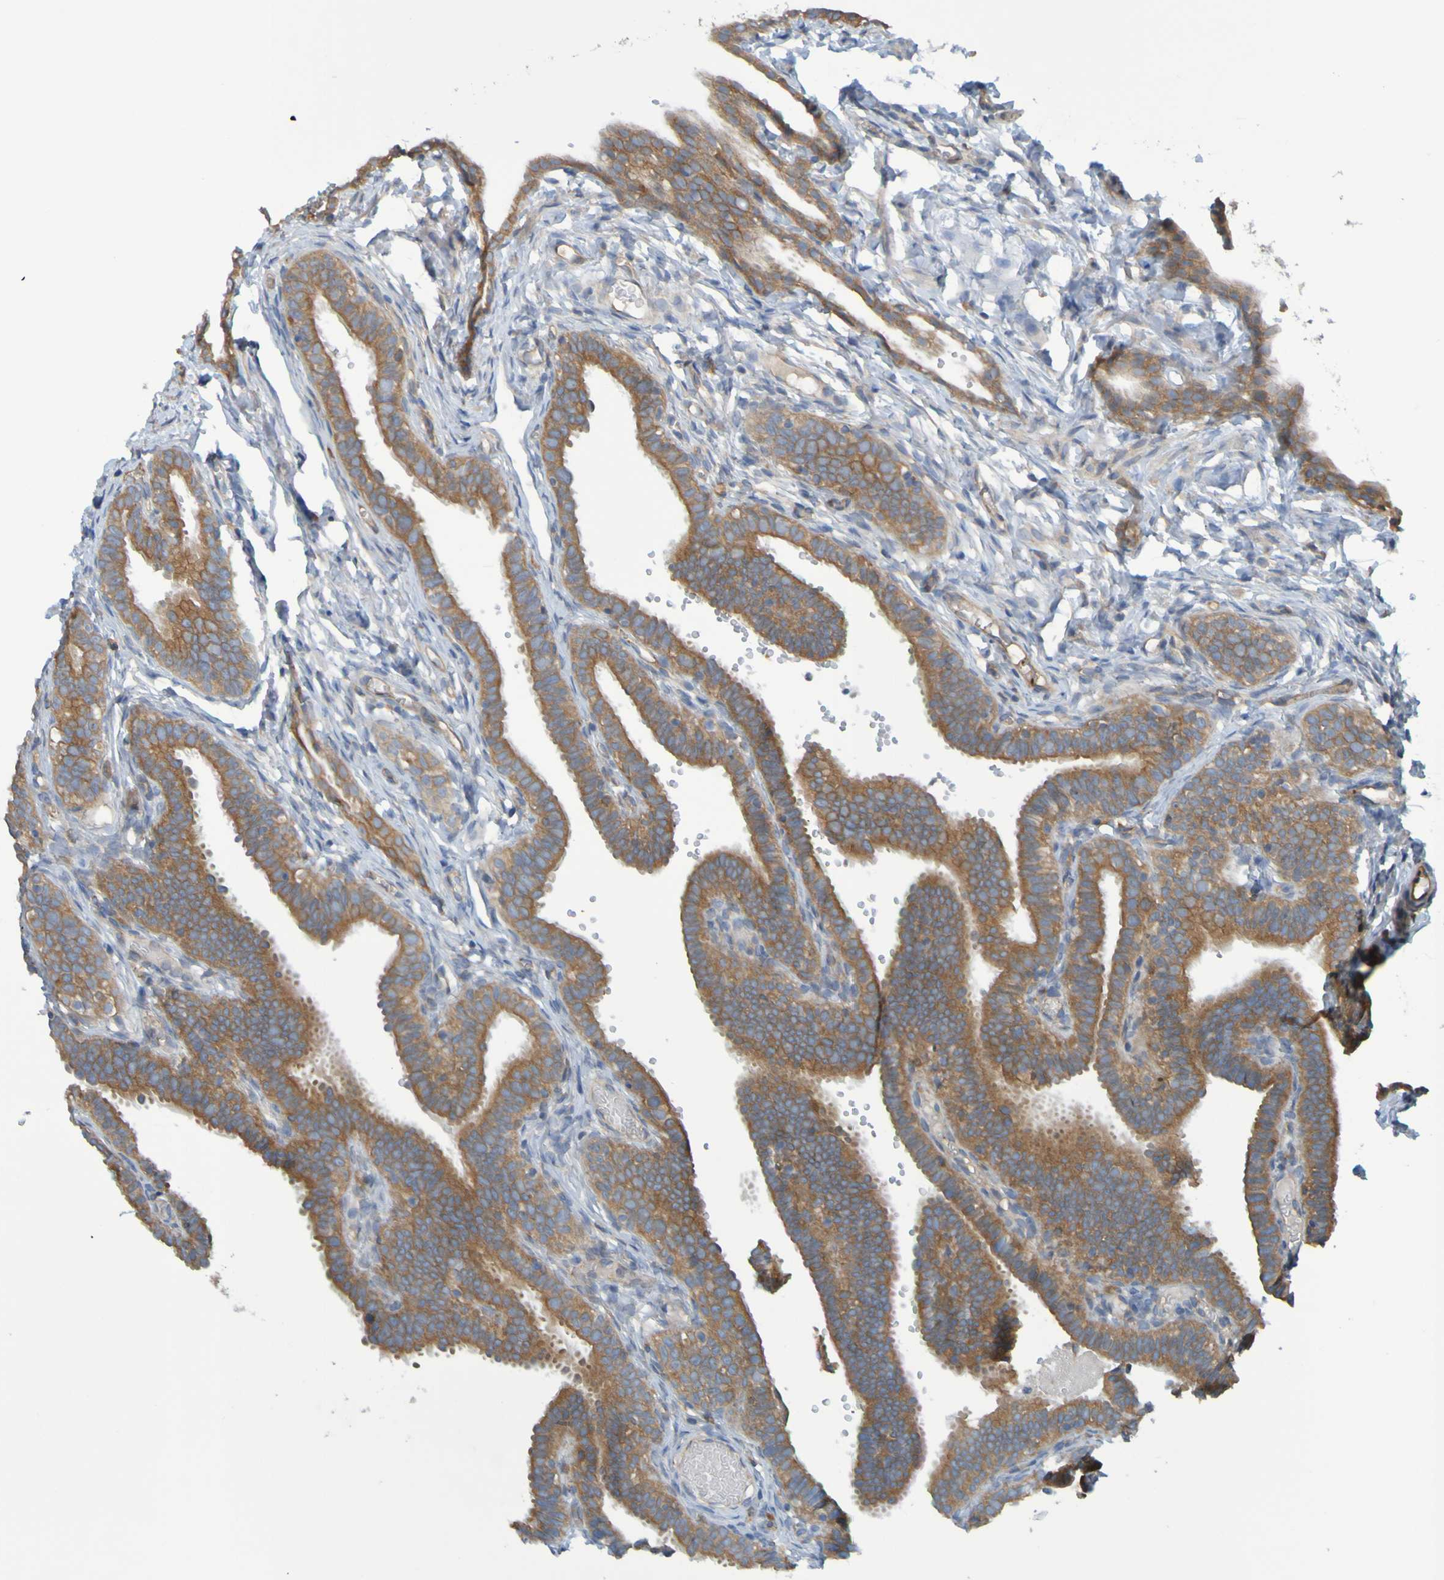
{"staining": {"intensity": "moderate", "quantity": ">75%", "location": "cytoplasmic/membranous"}, "tissue": "fallopian tube", "cell_type": "Glandular cells", "image_type": "normal", "snomed": [{"axis": "morphology", "description": "Normal tissue, NOS"}, {"axis": "topography", "description": "Fallopian tube"}, {"axis": "topography", "description": "Placenta"}], "caption": "Glandular cells reveal medium levels of moderate cytoplasmic/membranous positivity in about >75% of cells in unremarkable human fallopian tube.", "gene": "DNAJC4", "patient": {"sex": "female", "age": 34}}